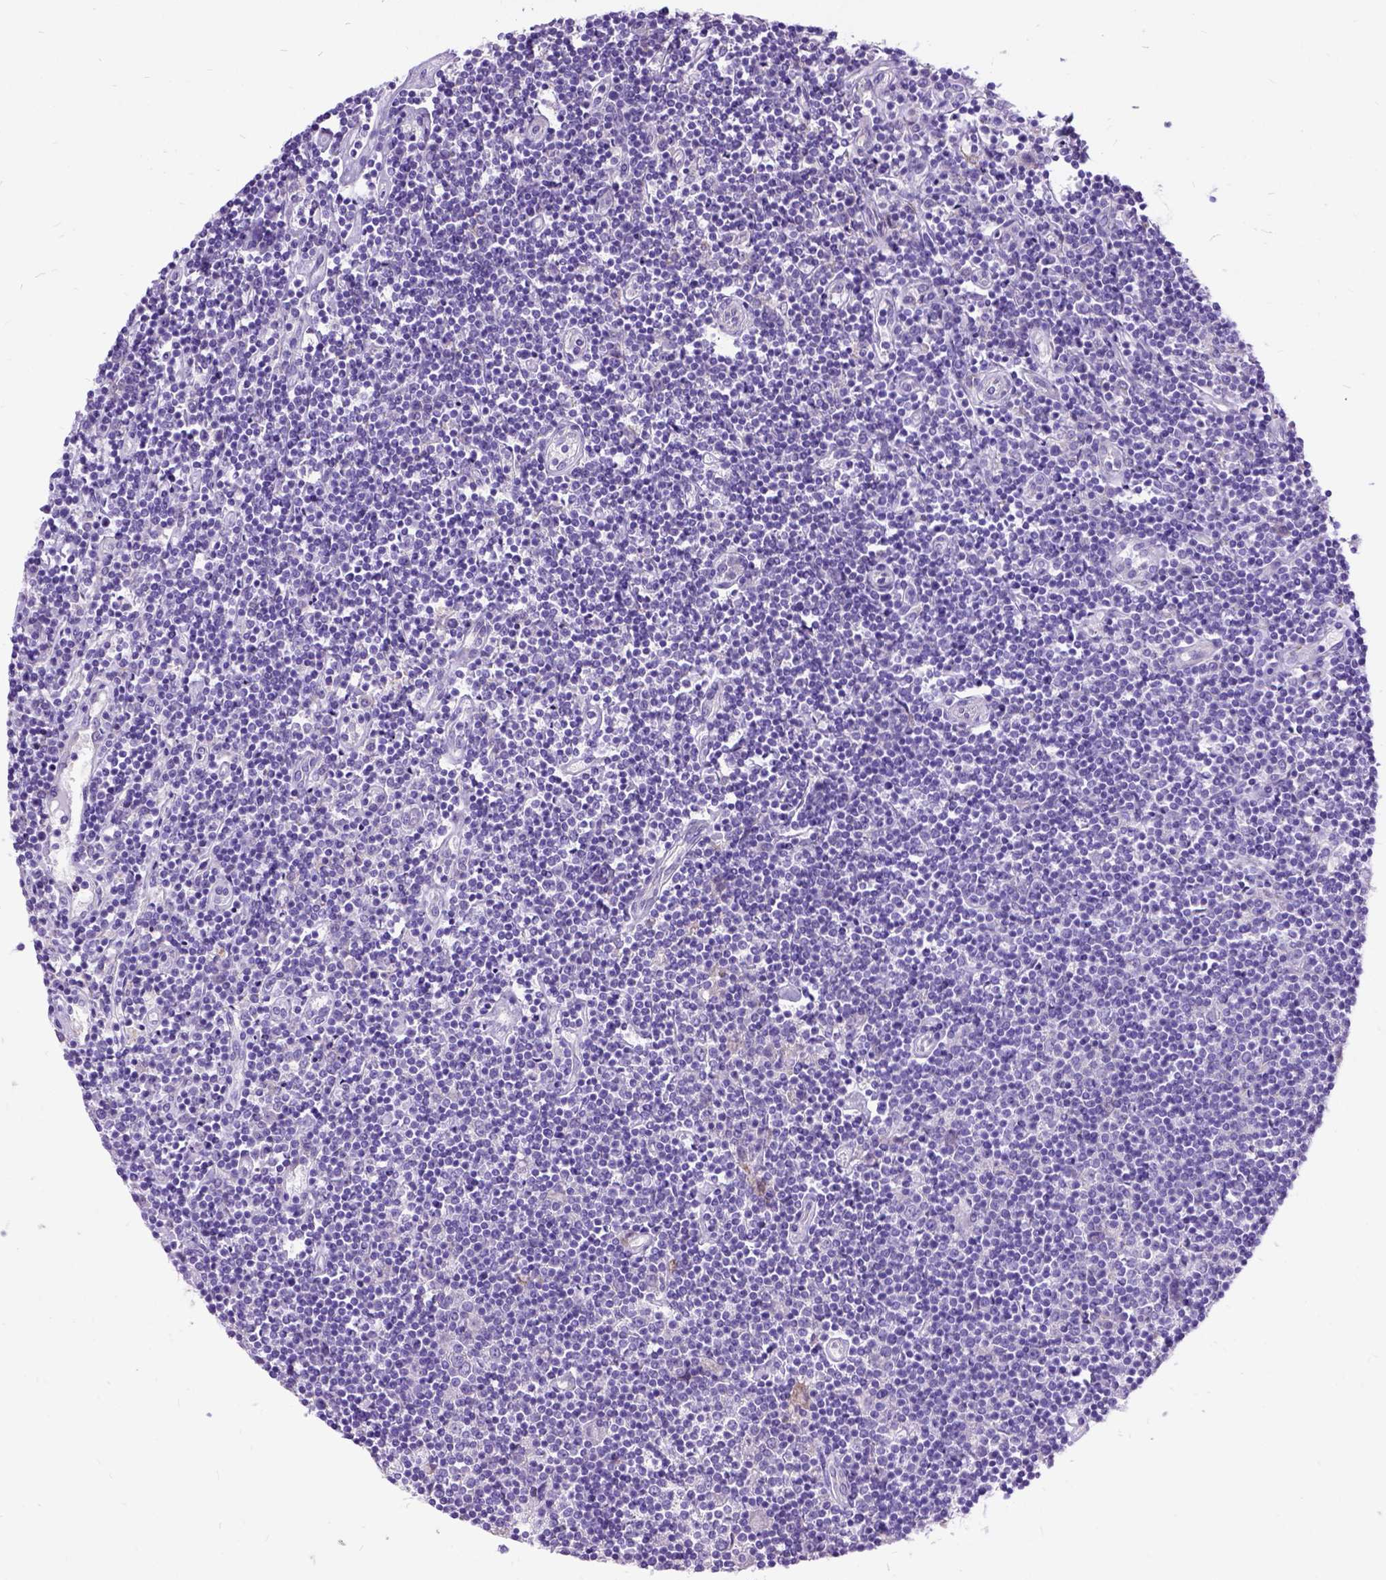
{"staining": {"intensity": "negative", "quantity": "none", "location": "none"}, "tissue": "lymphoma", "cell_type": "Tumor cells", "image_type": "cancer", "snomed": [{"axis": "morphology", "description": "Hodgkin's disease, NOS"}, {"axis": "topography", "description": "Lymph node"}], "caption": "Tumor cells show no significant expression in Hodgkin's disease.", "gene": "CFAP54", "patient": {"sex": "male", "age": 40}}